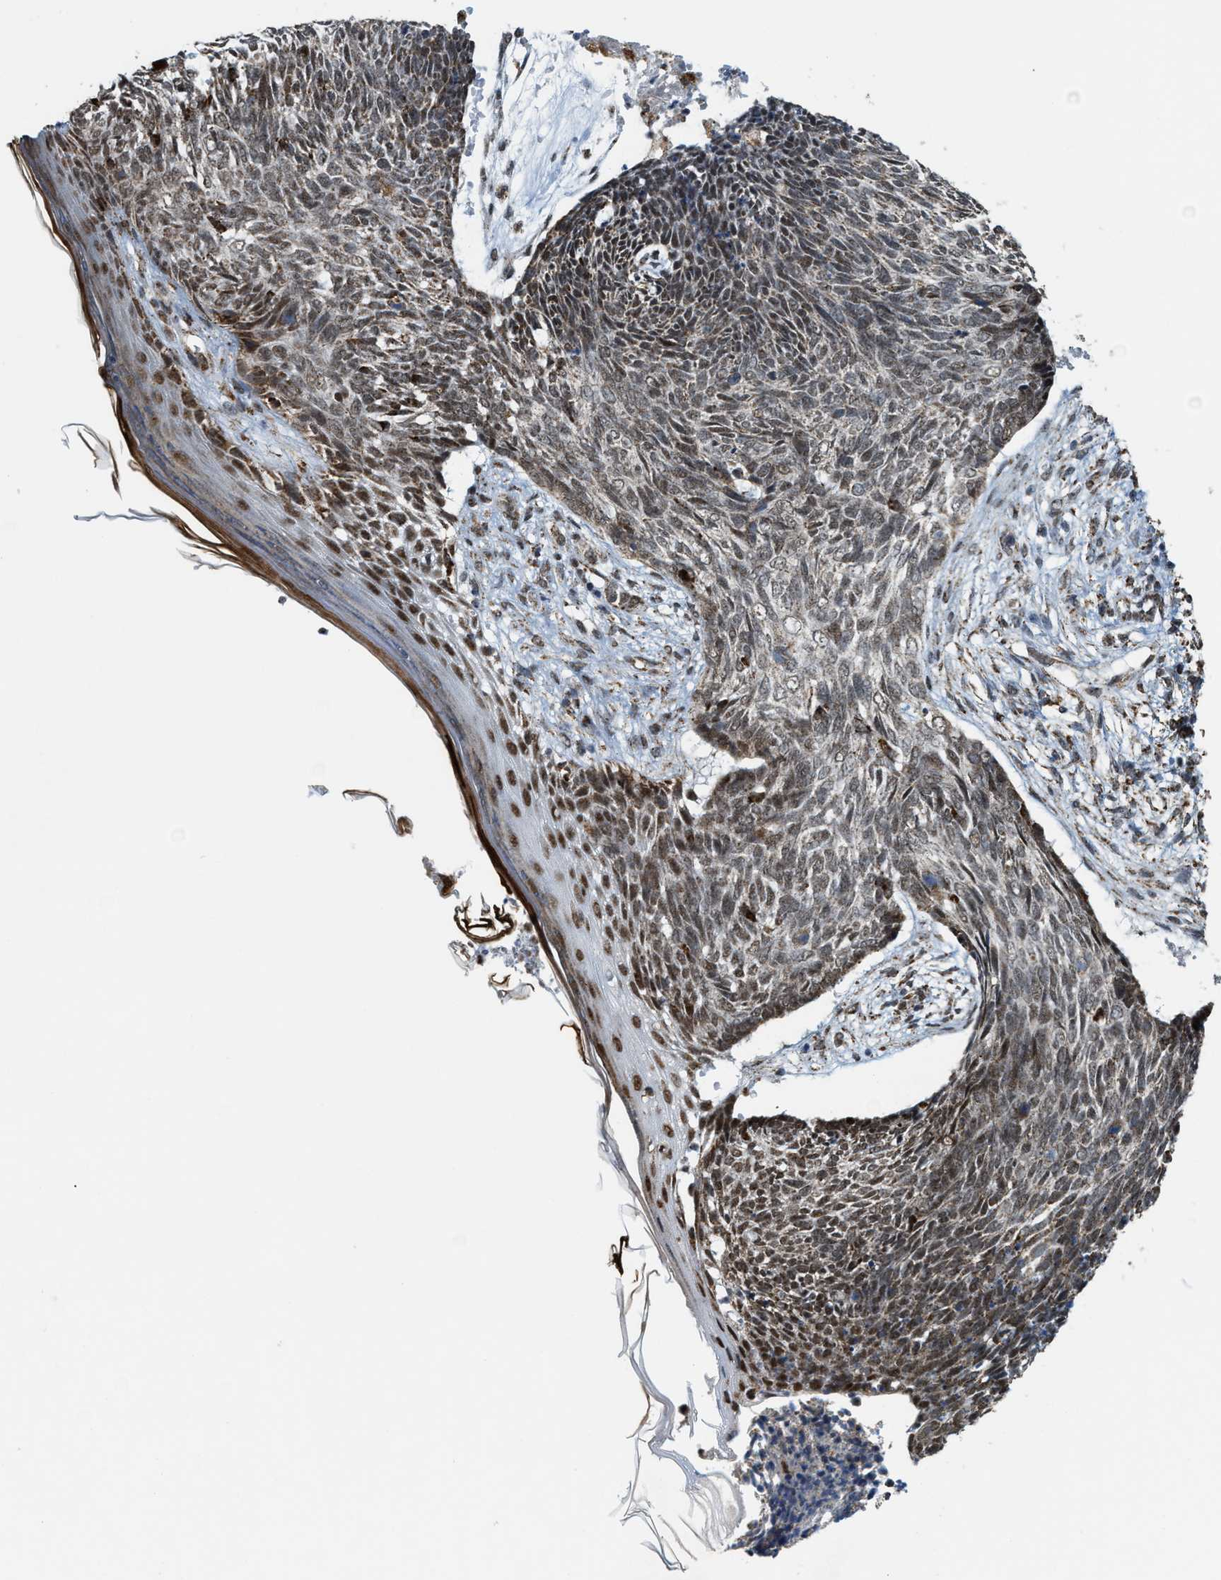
{"staining": {"intensity": "weak", "quantity": ">75%", "location": "cytoplasmic/membranous,nuclear"}, "tissue": "skin cancer", "cell_type": "Tumor cells", "image_type": "cancer", "snomed": [{"axis": "morphology", "description": "Basal cell carcinoma"}, {"axis": "topography", "description": "Skin"}], "caption": "The photomicrograph displays staining of skin cancer, revealing weak cytoplasmic/membranous and nuclear protein positivity (brown color) within tumor cells.", "gene": "HIBADH", "patient": {"sex": "female", "age": 84}}